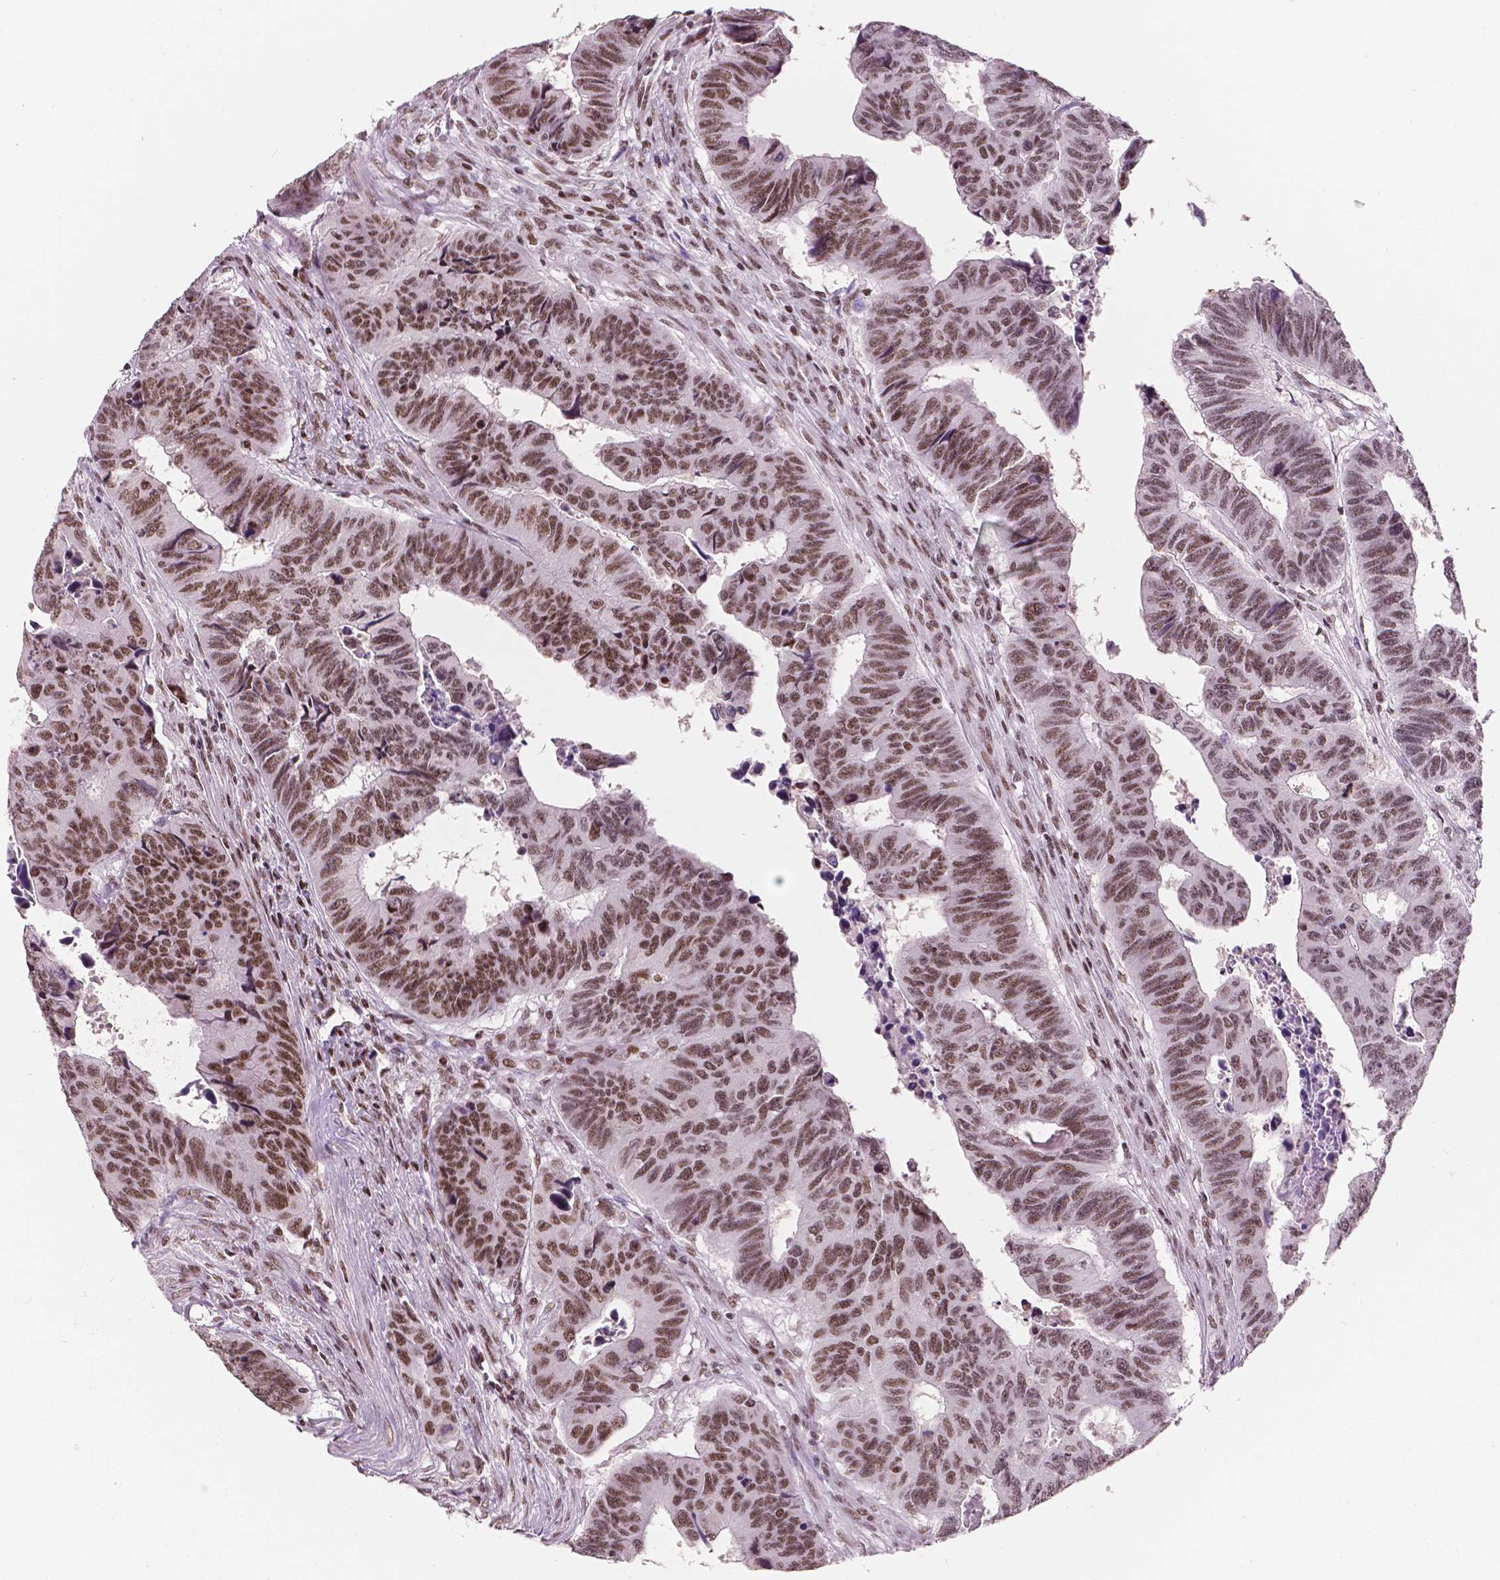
{"staining": {"intensity": "moderate", "quantity": ">75%", "location": "nuclear"}, "tissue": "colorectal cancer", "cell_type": "Tumor cells", "image_type": "cancer", "snomed": [{"axis": "morphology", "description": "Adenocarcinoma, NOS"}, {"axis": "topography", "description": "Rectum"}], "caption": "Protein staining shows moderate nuclear expression in approximately >75% of tumor cells in colorectal cancer (adenocarcinoma).", "gene": "BRD4", "patient": {"sex": "female", "age": 85}}